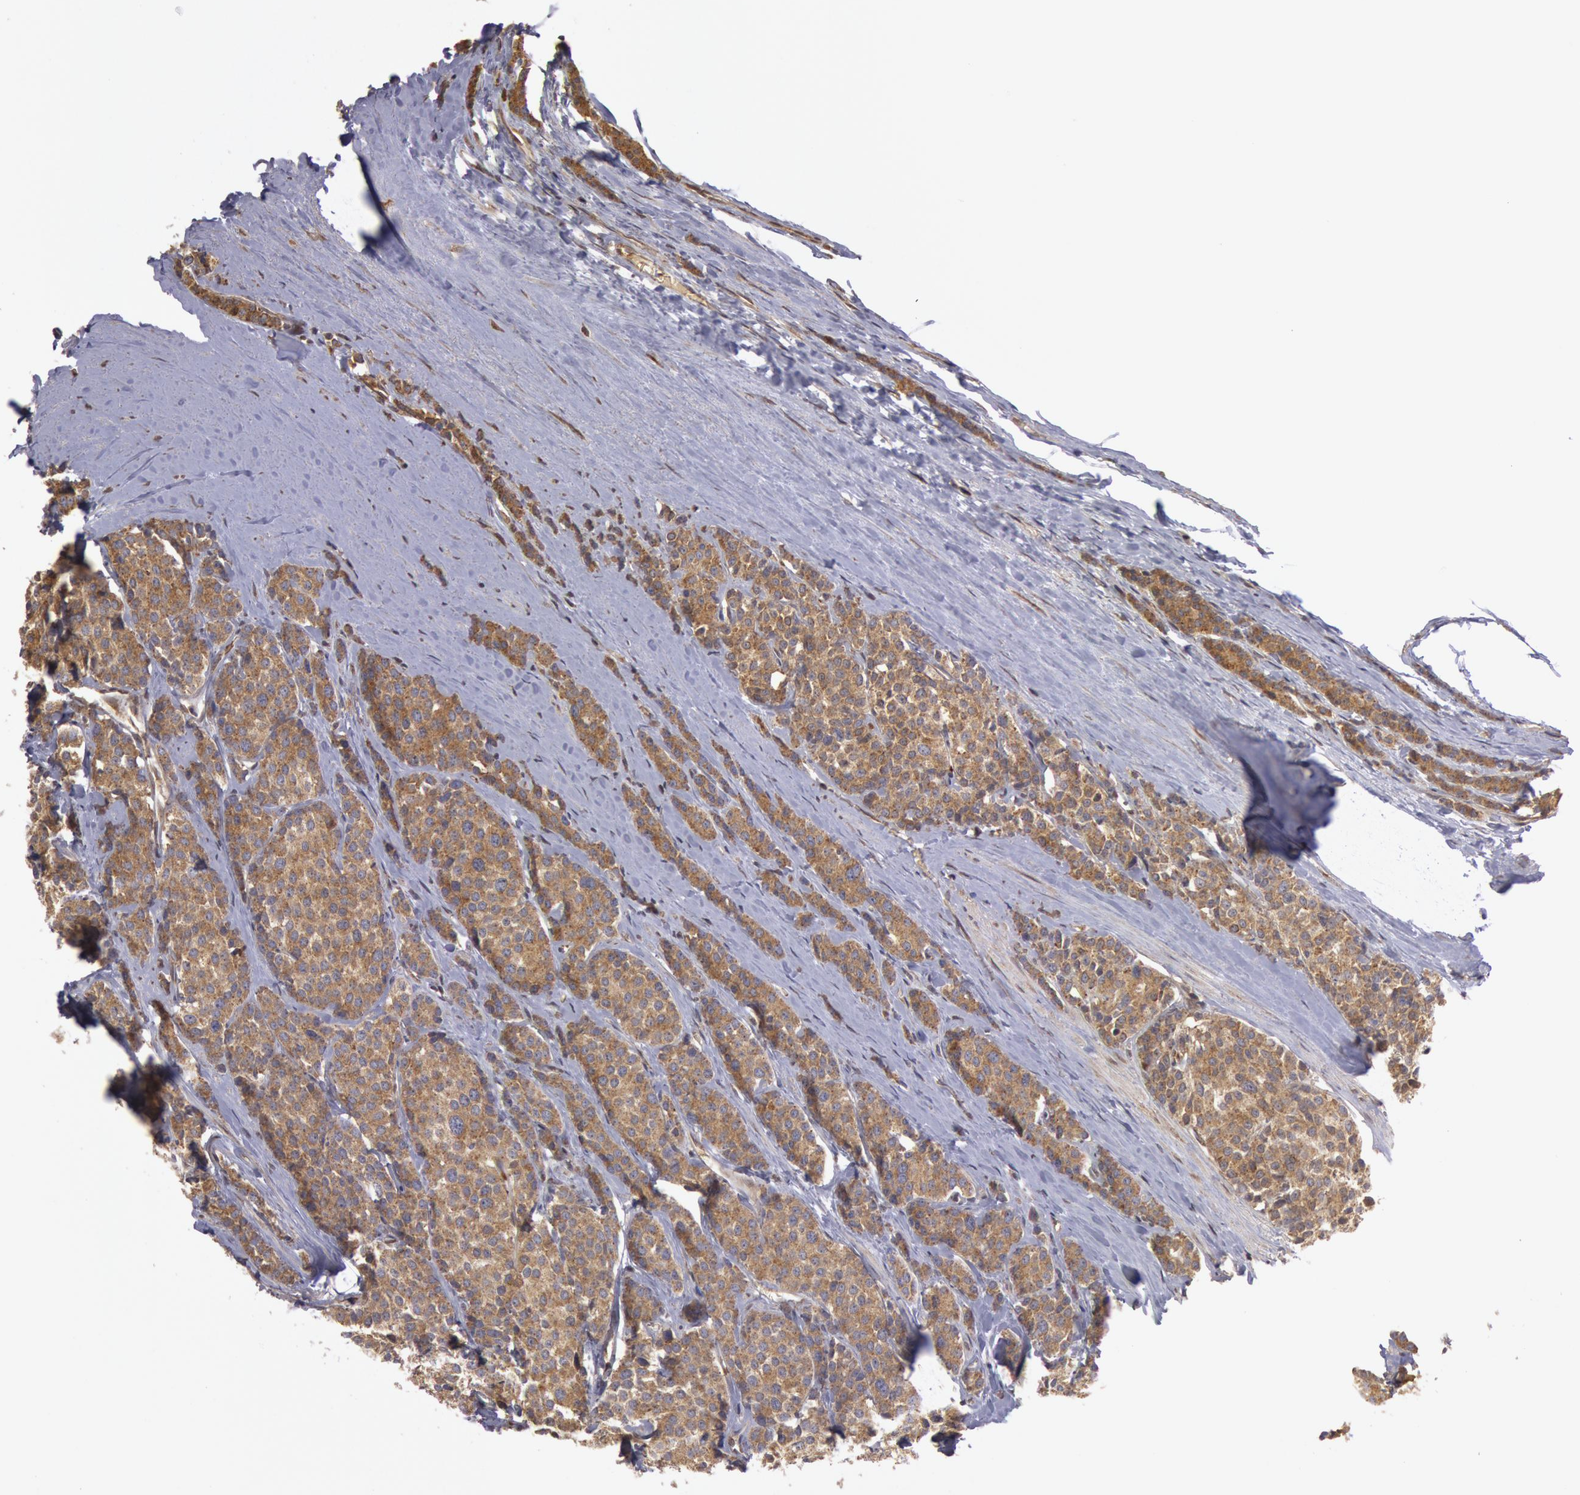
{"staining": {"intensity": "moderate", "quantity": ">75%", "location": "cytoplasmic/membranous"}, "tissue": "carcinoid", "cell_type": "Tumor cells", "image_type": "cancer", "snomed": [{"axis": "morphology", "description": "Carcinoid, malignant, NOS"}, {"axis": "topography", "description": "Small intestine"}], "caption": "Protein staining of carcinoid tissue shows moderate cytoplasmic/membranous positivity in about >75% of tumor cells.", "gene": "USP14", "patient": {"sex": "male", "age": 60}}